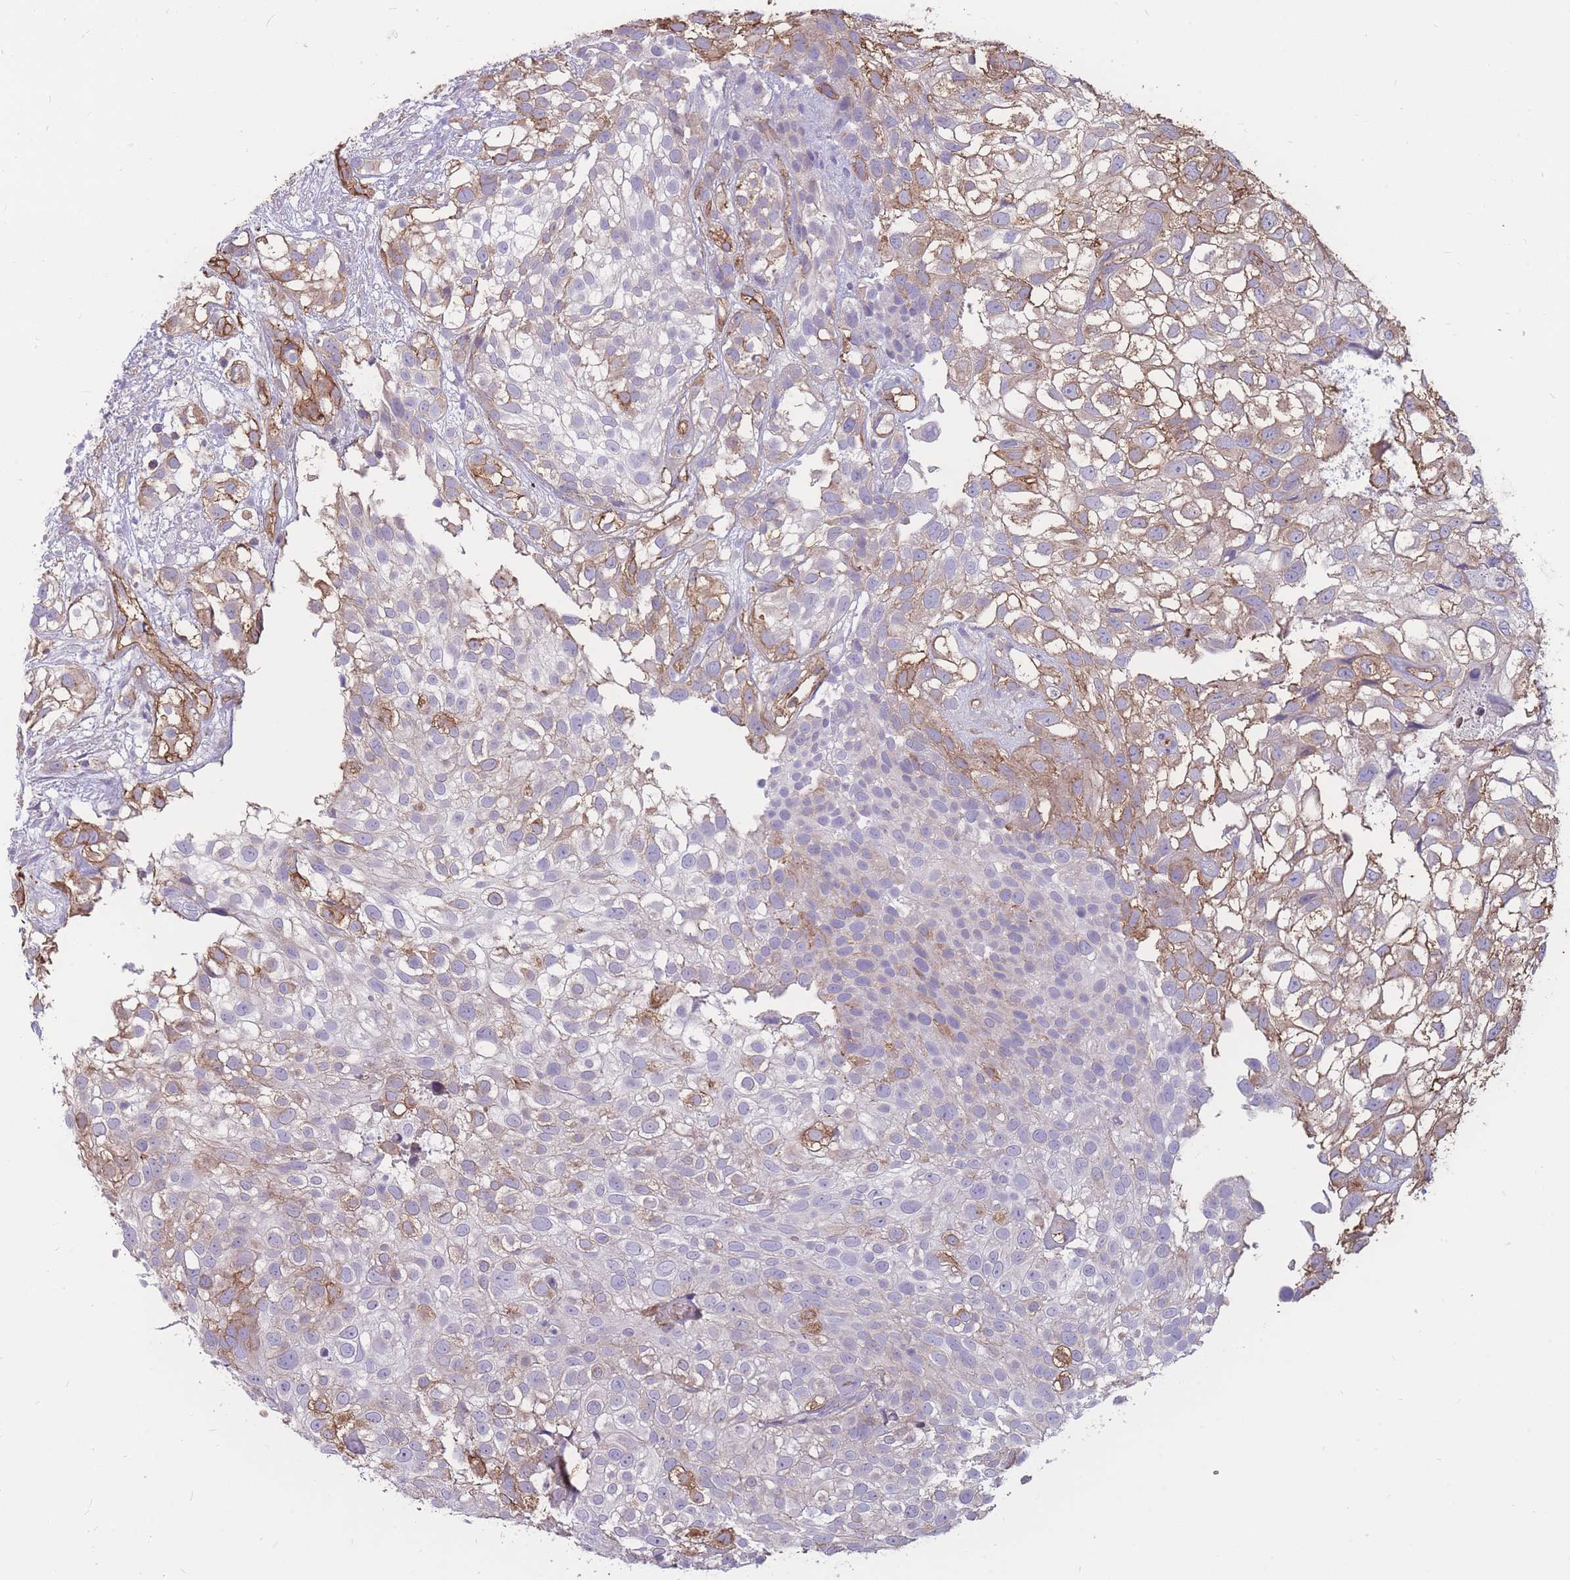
{"staining": {"intensity": "moderate", "quantity": "25%-75%", "location": "cytoplasmic/membranous"}, "tissue": "urothelial cancer", "cell_type": "Tumor cells", "image_type": "cancer", "snomed": [{"axis": "morphology", "description": "Urothelial carcinoma, High grade"}, {"axis": "topography", "description": "Urinary bladder"}], "caption": "Urothelial cancer tissue exhibits moderate cytoplasmic/membranous expression in about 25%-75% of tumor cells (DAB (3,3'-diaminobenzidine) IHC with brightfield microscopy, high magnification).", "gene": "GNA11", "patient": {"sex": "male", "age": 56}}